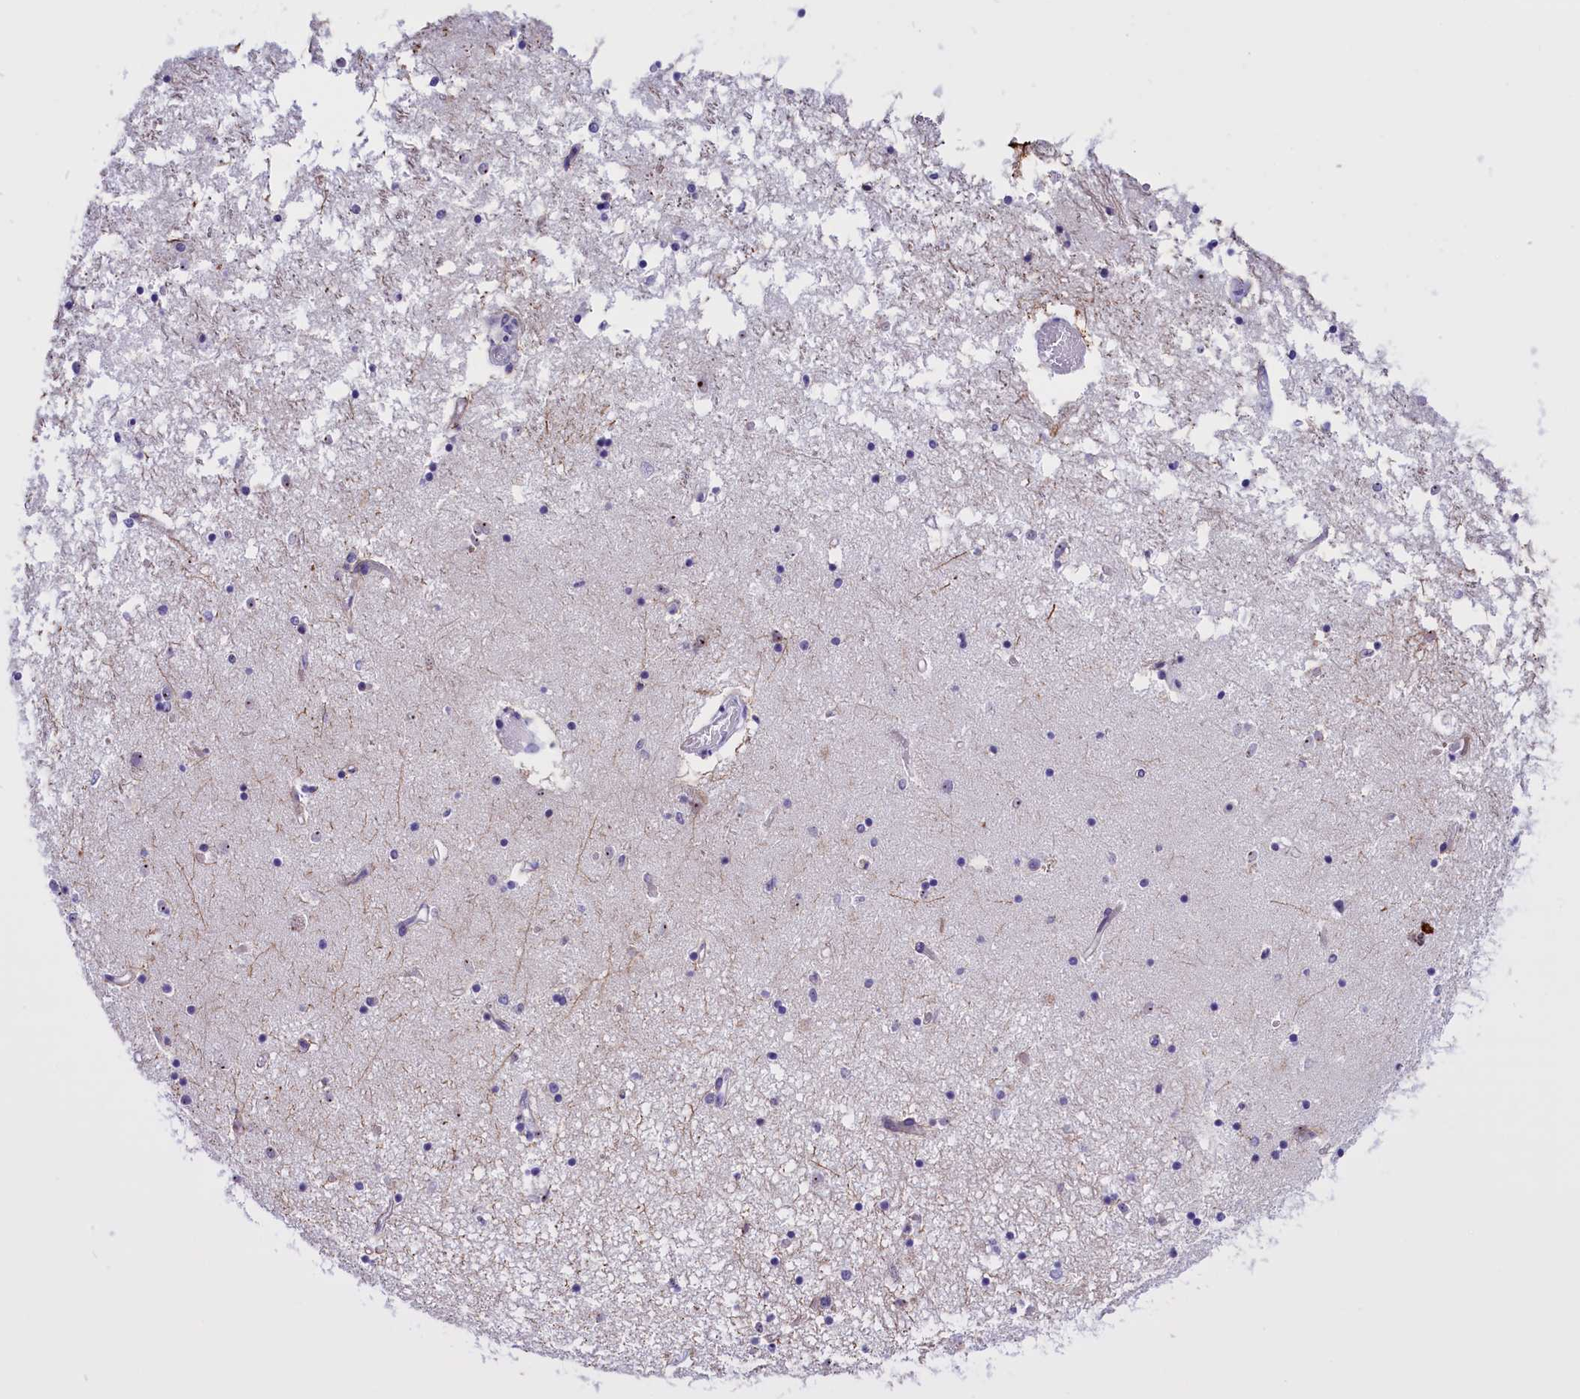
{"staining": {"intensity": "weak", "quantity": "<25%", "location": "cytoplasmic/membranous"}, "tissue": "hippocampus", "cell_type": "Glial cells", "image_type": "normal", "snomed": [{"axis": "morphology", "description": "Normal tissue, NOS"}, {"axis": "topography", "description": "Hippocampus"}], "caption": "Glial cells show no significant protein expression in benign hippocampus. Nuclei are stained in blue.", "gene": "TBL3", "patient": {"sex": "male", "age": 70}}